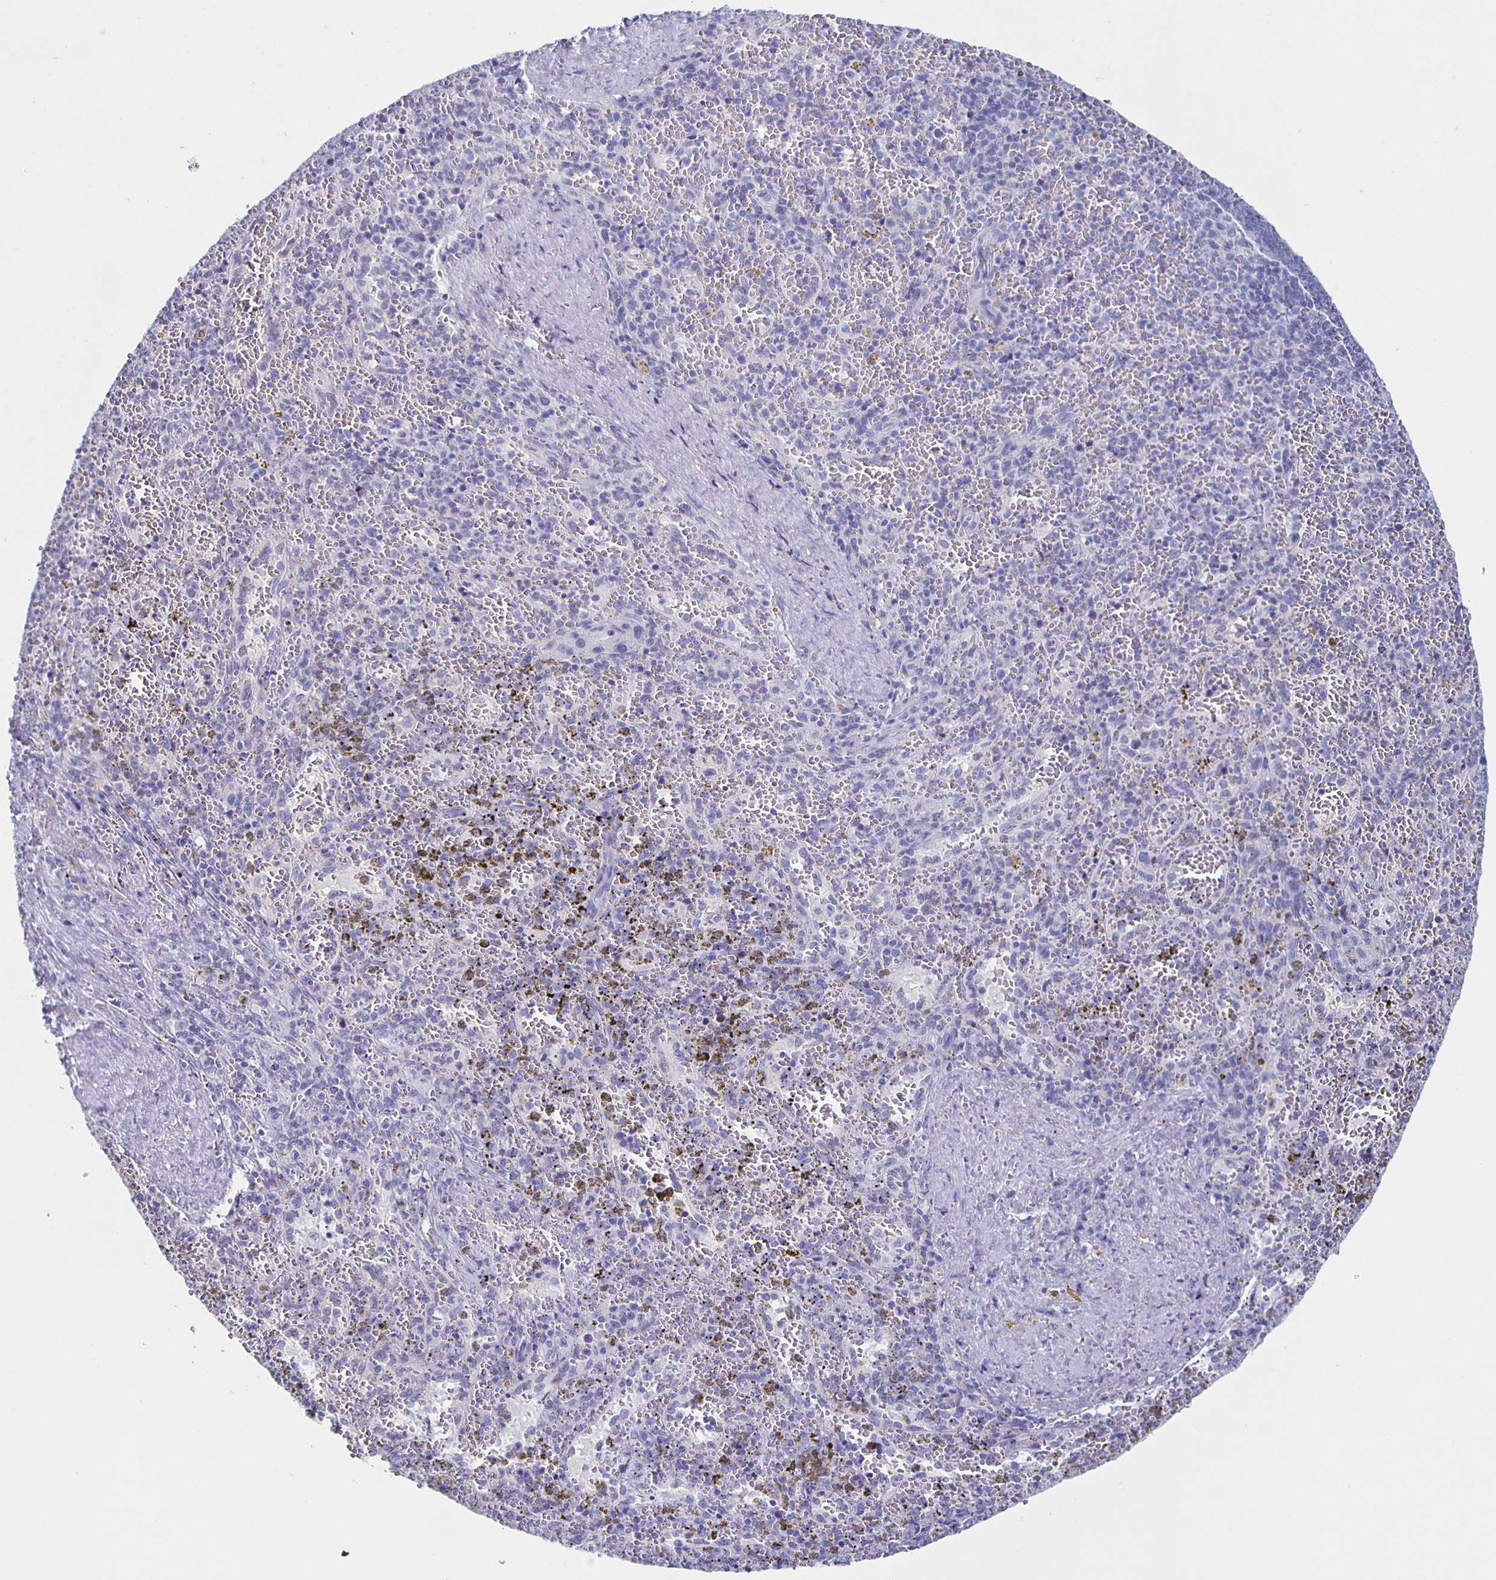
{"staining": {"intensity": "negative", "quantity": "none", "location": "none"}, "tissue": "spleen", "cell_type": "Cells in red pulp", "image_type": "normal", "snomed": [{"axis": "morphology", "description": "Normal tissue, NOS"}, {"axis": "topography", "description": "Spleen"}], "caption": "Immunohistochemistry histopathology image of benign human spleen stained for a protein (brown), which reveals no staining in cells in red pulp.", "gene": "SLC34A2", "patient": {"sex": "female", "age": 50}}